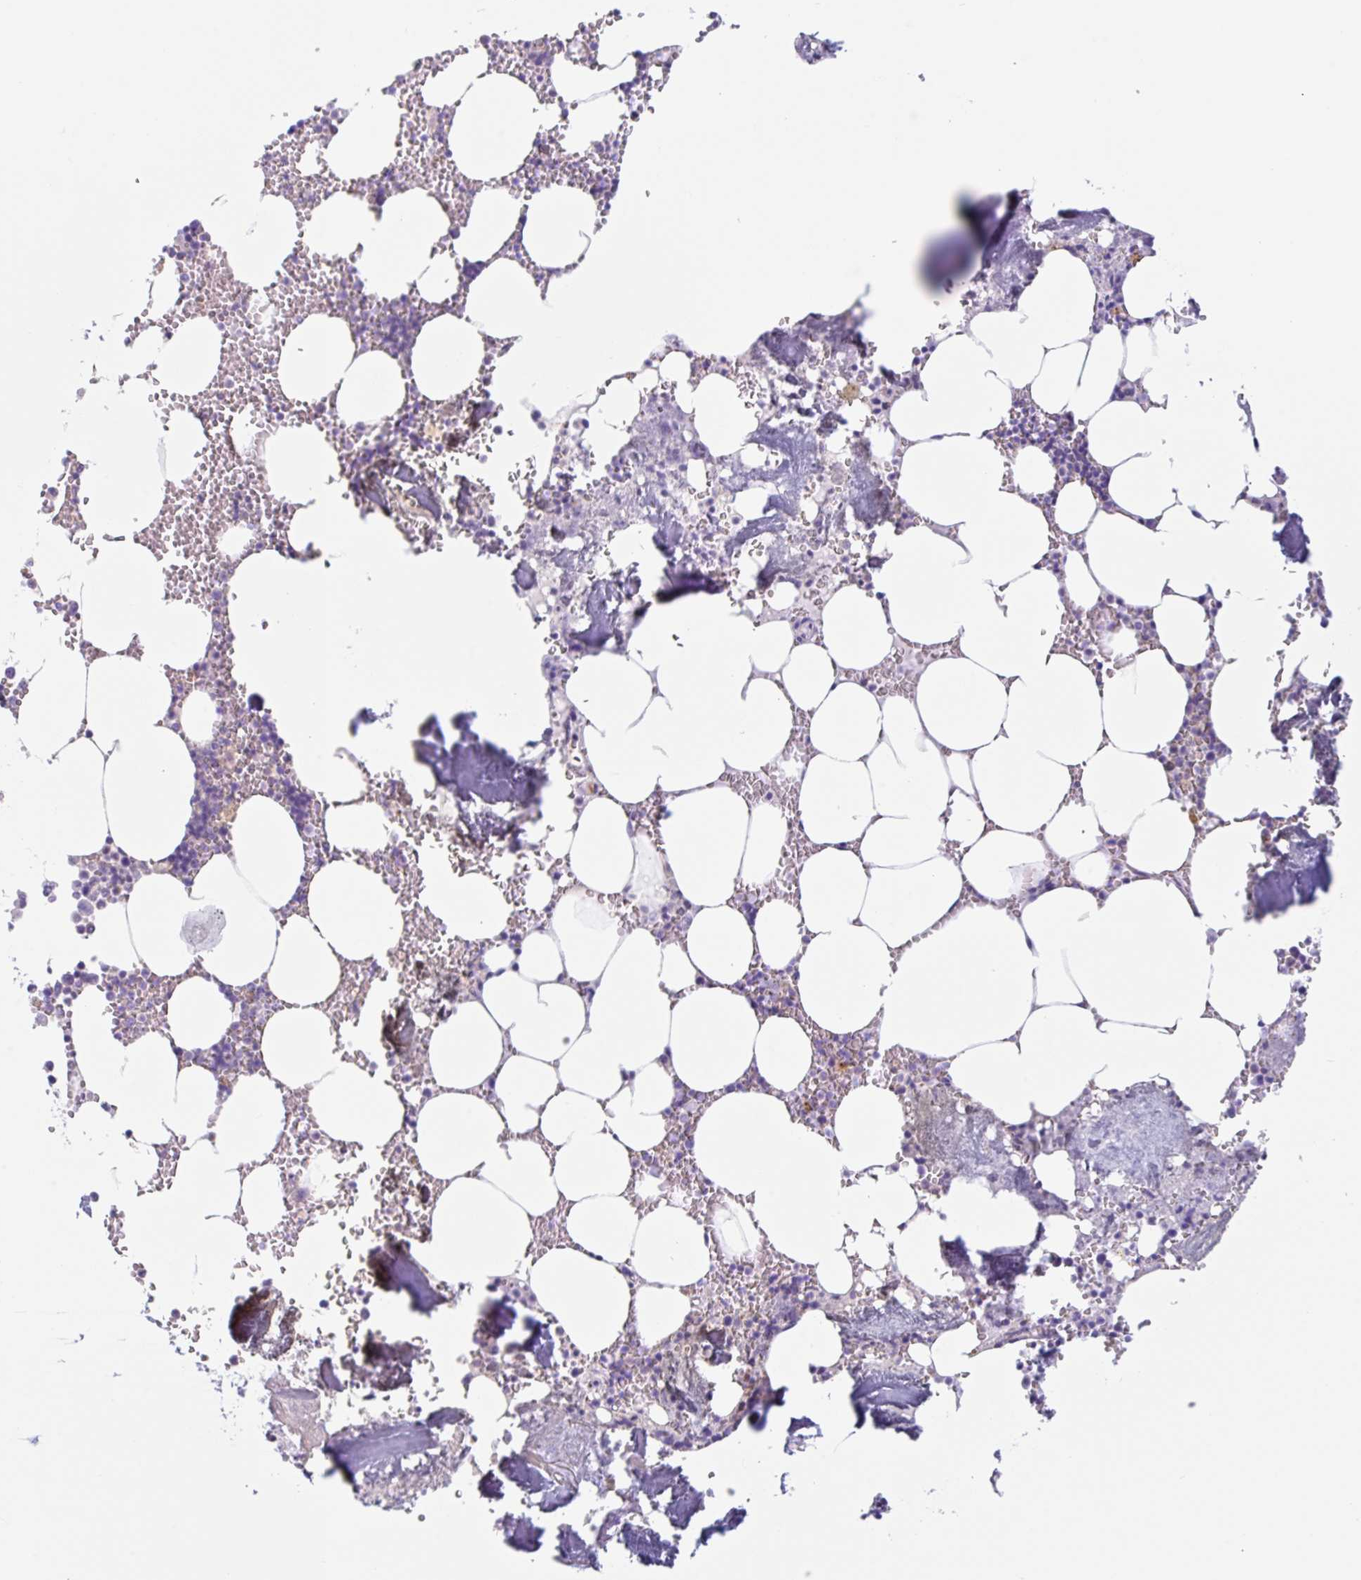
{"staining": {"intensity": "negative", "quantity": "none", "location": "none"}, "tissue": "bone marrow", "cell_type": "Hematopoietic cells", "image_type": "normal", "snomed": [{"axis": "morphology", "description": "Normal tissue, NOS"}, {"axis": "topography", "description": "Bone marrow"}], "caption": "There is no significant positivity in hematopoietic cells of bone marrow. (DAB (3,3'-diaminobenzidine) immunohistochemistry with hematoxylin counter stain).", "gene": "LENG9", "patient": {"sex": "male", "age": 54}}